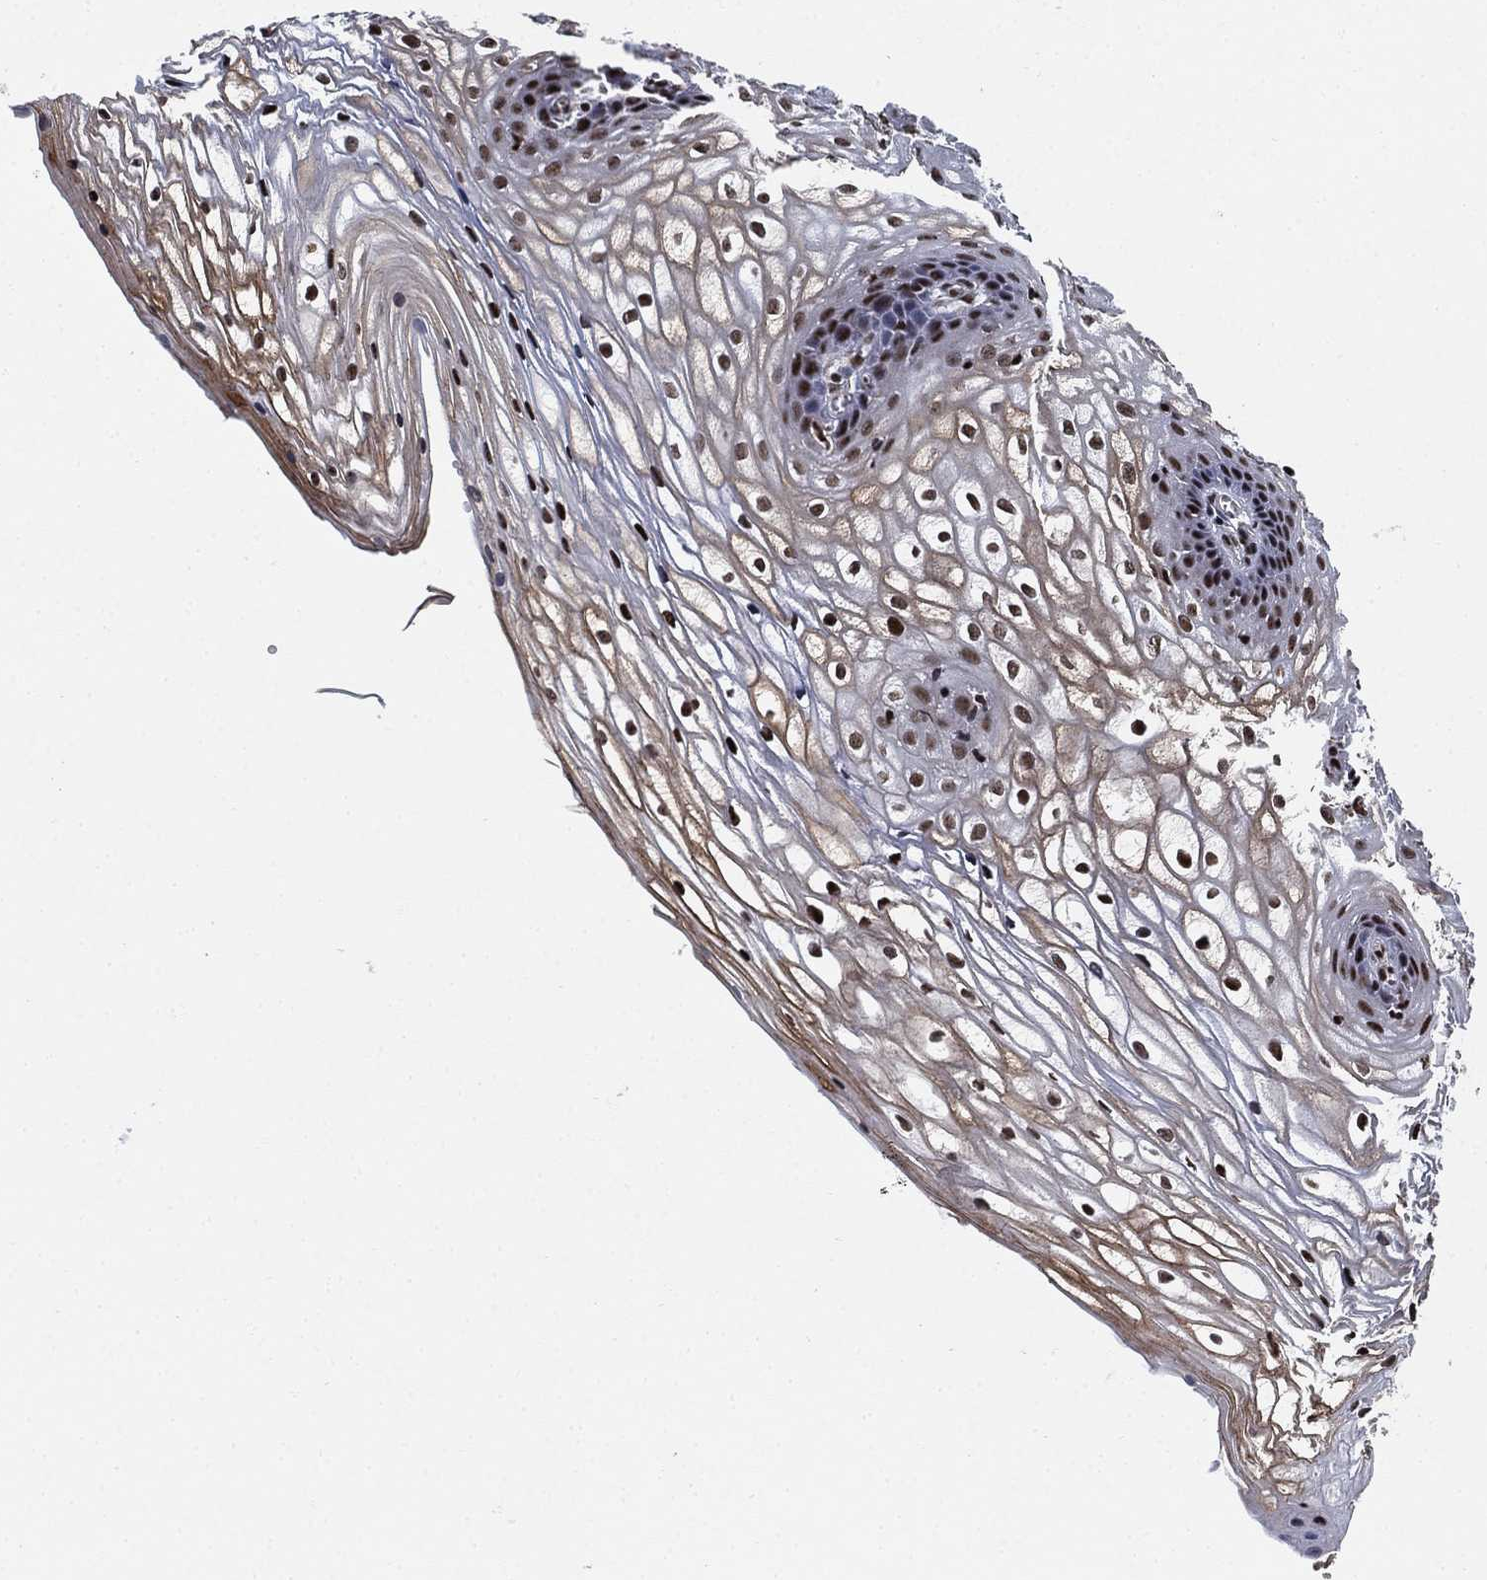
{"staining": {"intensity": "strong", "quantity": "<25%", "location": "cytoplasmic/membranous,nuclear"}, "tissue": "vagina", "cell_type": "Squamous epithelial cells", "image_type": "normal", "snomed": [{"axis": "morphology", "description": "Normal tissue, NOS"}, {"axis": "topography", "description": "Vagina"}], "caption": "A photomicrograph of human vagina stained for a protein demonstrates strong cytoplasmic/membranous,nuclear brown staining in squamous epithelial cells. (IHC, brightfield microscopy, high magnification).", "gene": "ZSCAN30", "patient": {"sex": "female", "age": 34}}